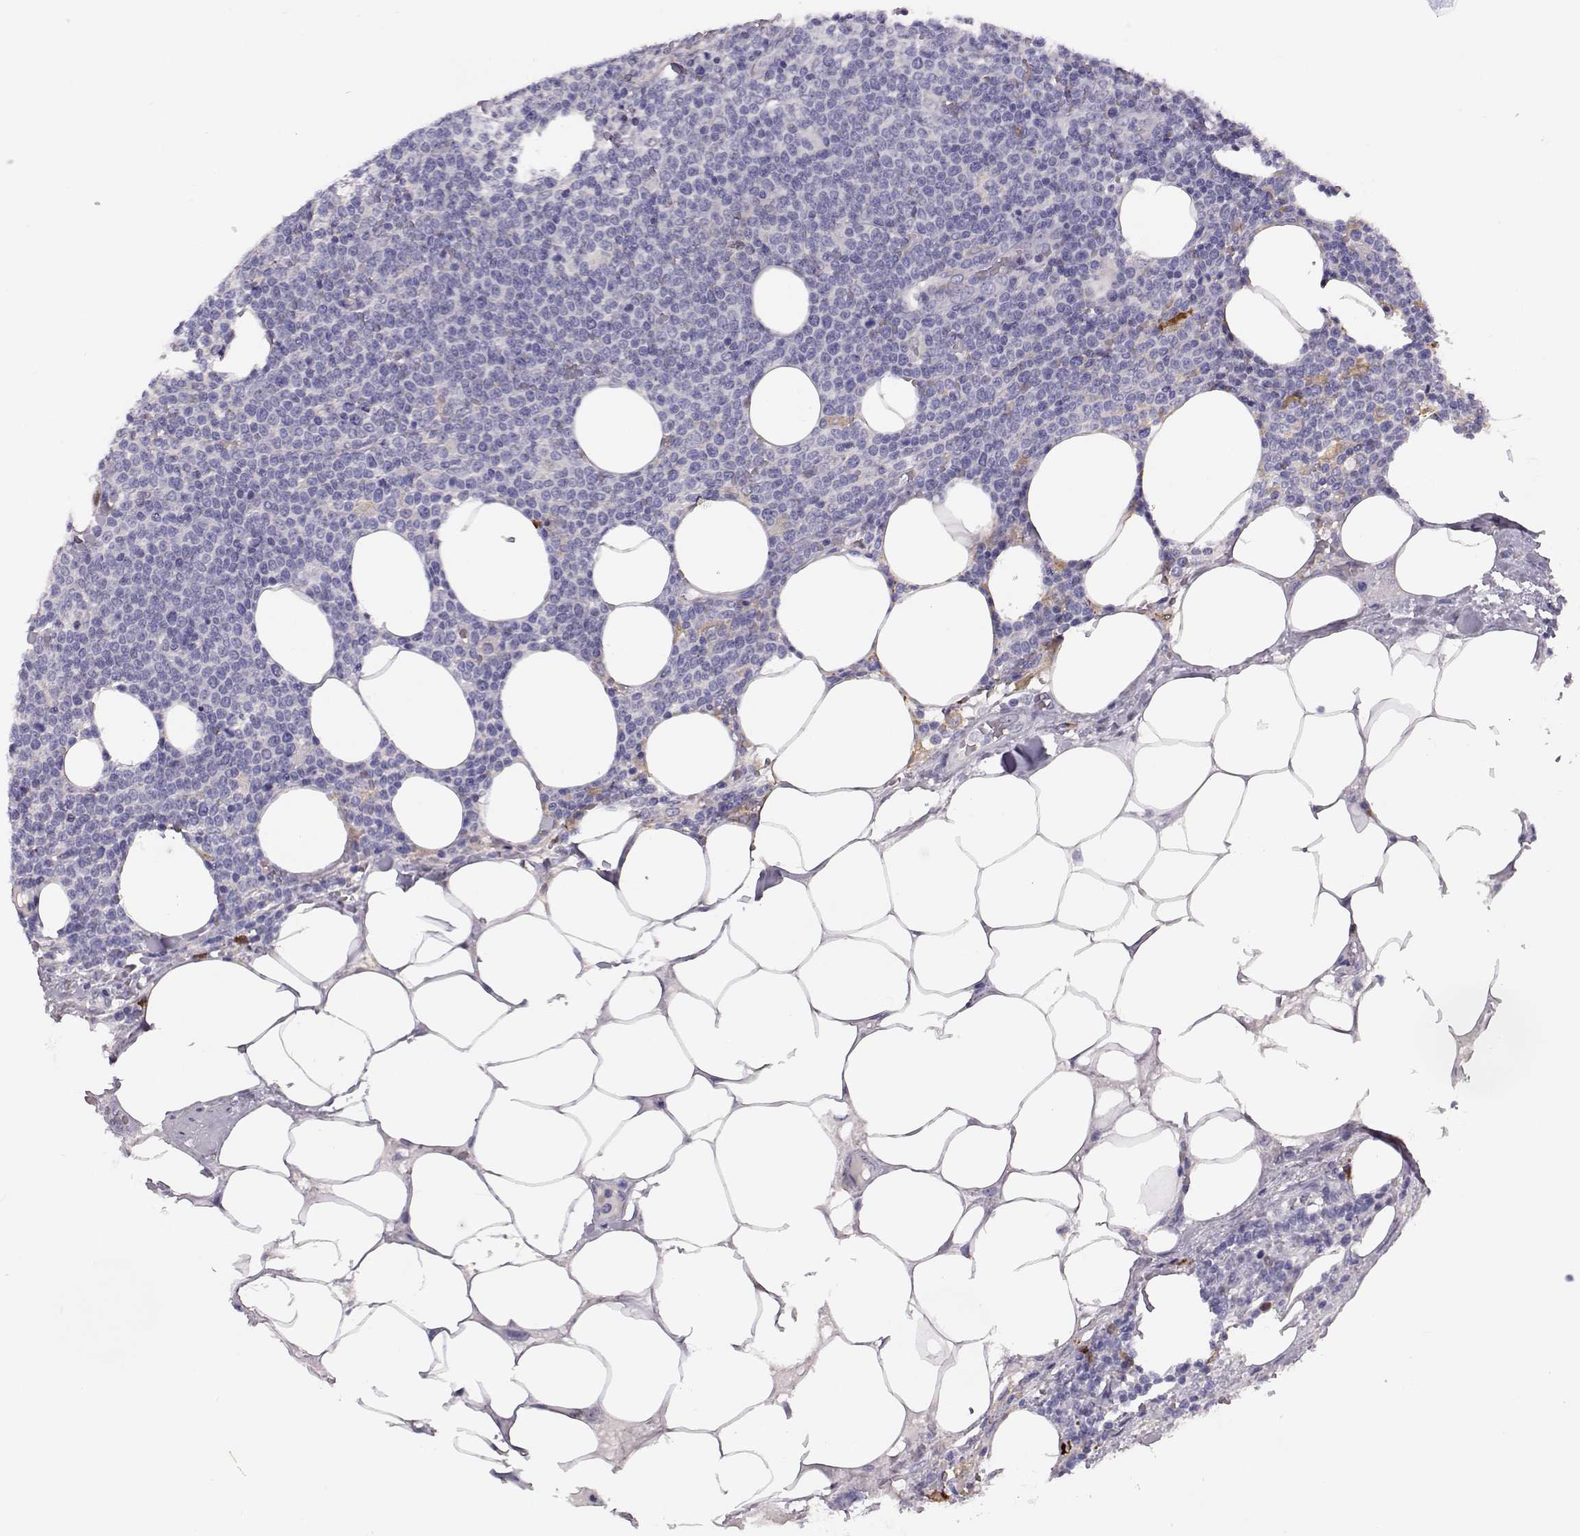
{"staining": {"intensity": "negative", "quantity": "none", "location": "none"}, "tissue": "lymphoma", "cell_type": "Tumor cells", "image_type": "cancer", "snomed": [{"axis": "morphology", "description": "Malignant lymphoma, non-Hodgkin's type, High grade"}, {"axis": "topography", "description": "Lymph node"}], "caption": "A histopathology image of human high-grade malignant lymphoma, non-Hodgkin's type is negative for staining in tumor cells.", "gene": "ADGRG5", "patient": {"sex": "male", "age": 61}}